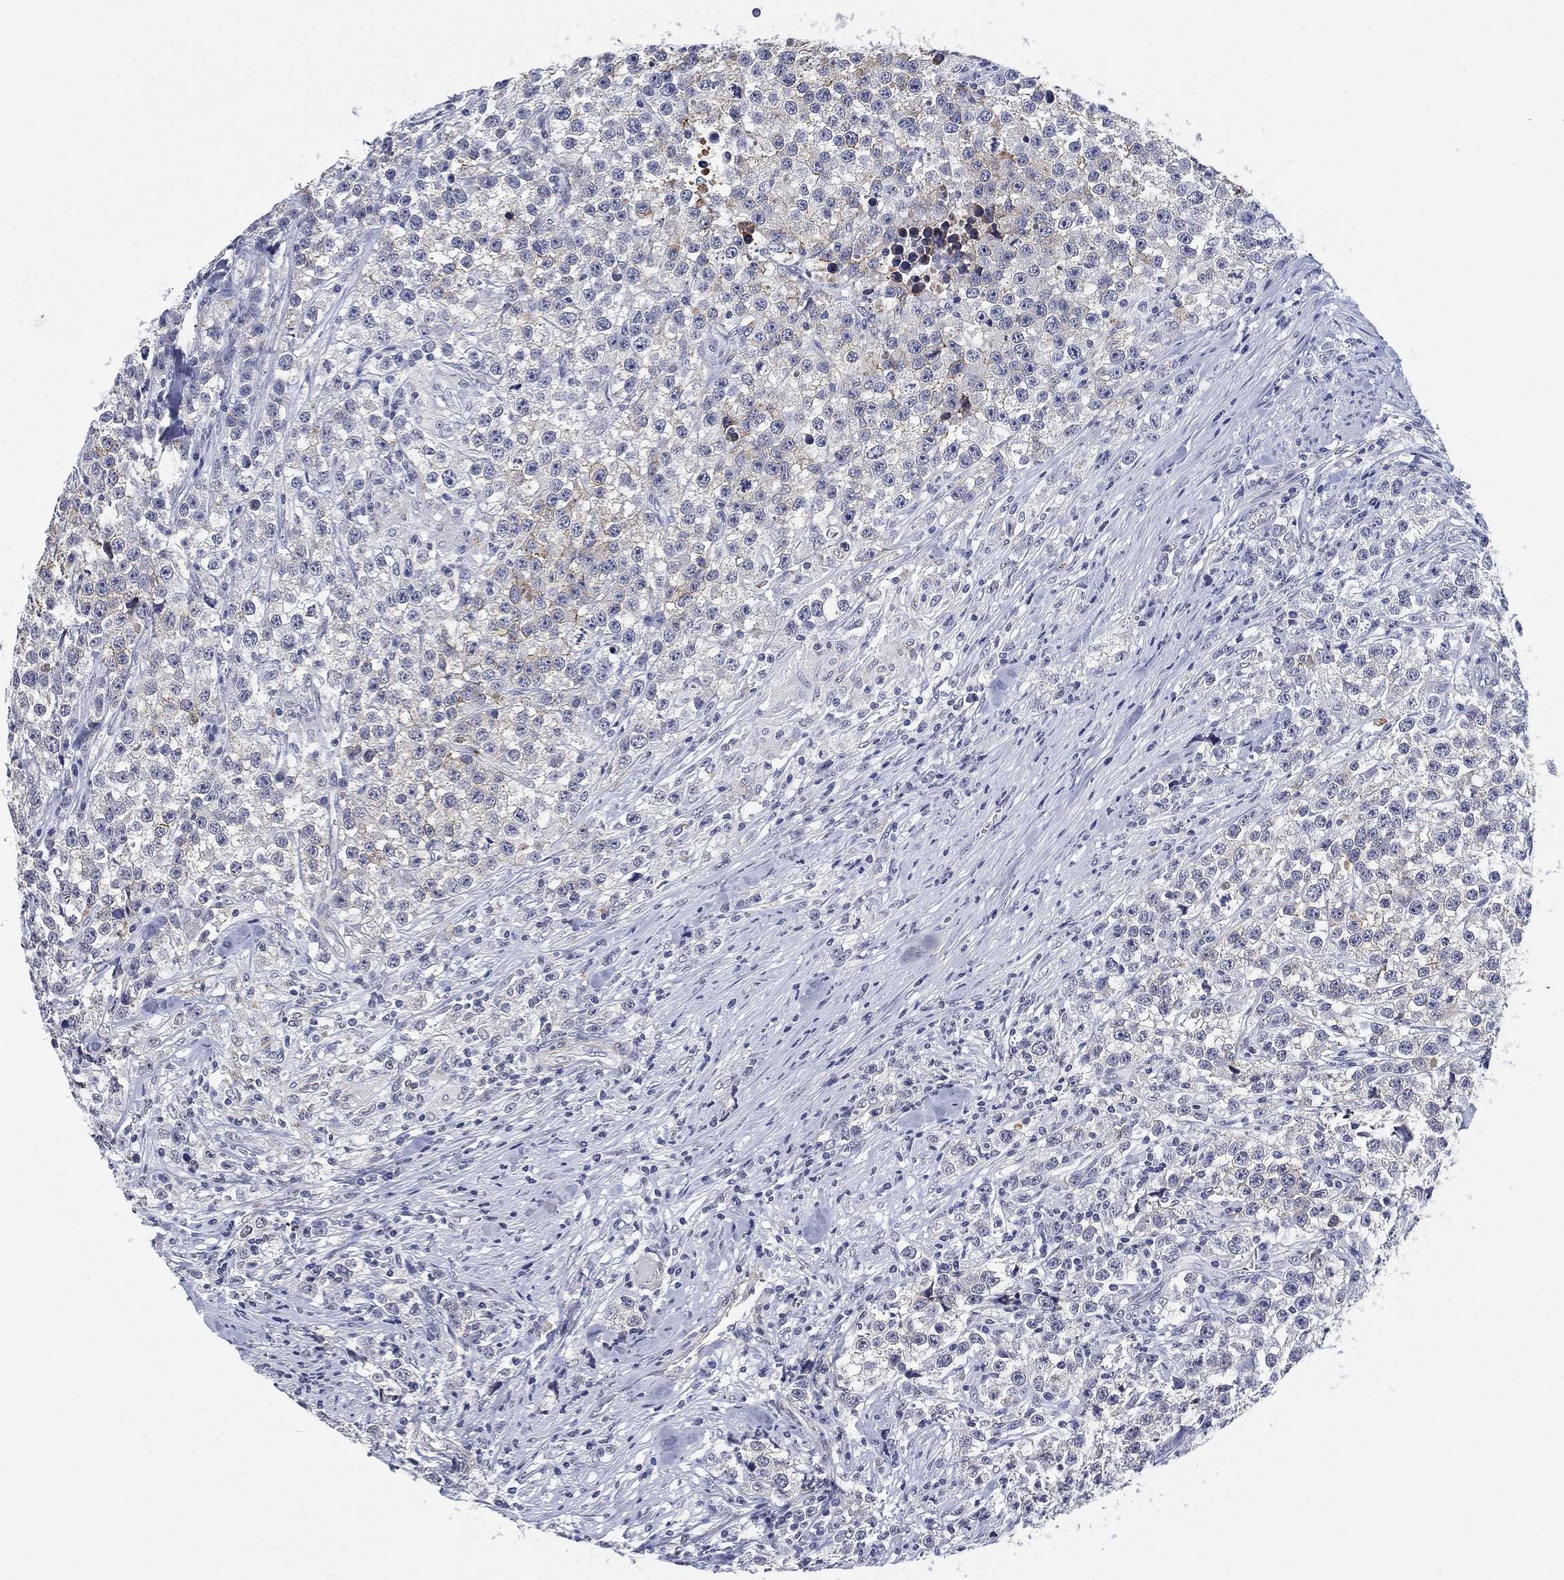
{"staining": {"intensity": "strong", "quantity": "<25%", "location": "cytoplasmic/membranous"}, "tissue": "testis cancer", "cell_type": "Tumor cells", "image_type": "cancer", "snomed": [{"axis": "morphology", "description": "Seminoma, NOS"}, {"axis": "topography", "description": "Testis"}], "caption": "Immunohistochemical staining of human seminoma (testis) demonstrates medium levels of strong cytoplasmic/membranous protein expression in approximately <25% of tumor cells. (IHC, brightfield microscopy, high magnification).", "gene": "OTUB2", "patient": {"sex": "male", "age": 59}}